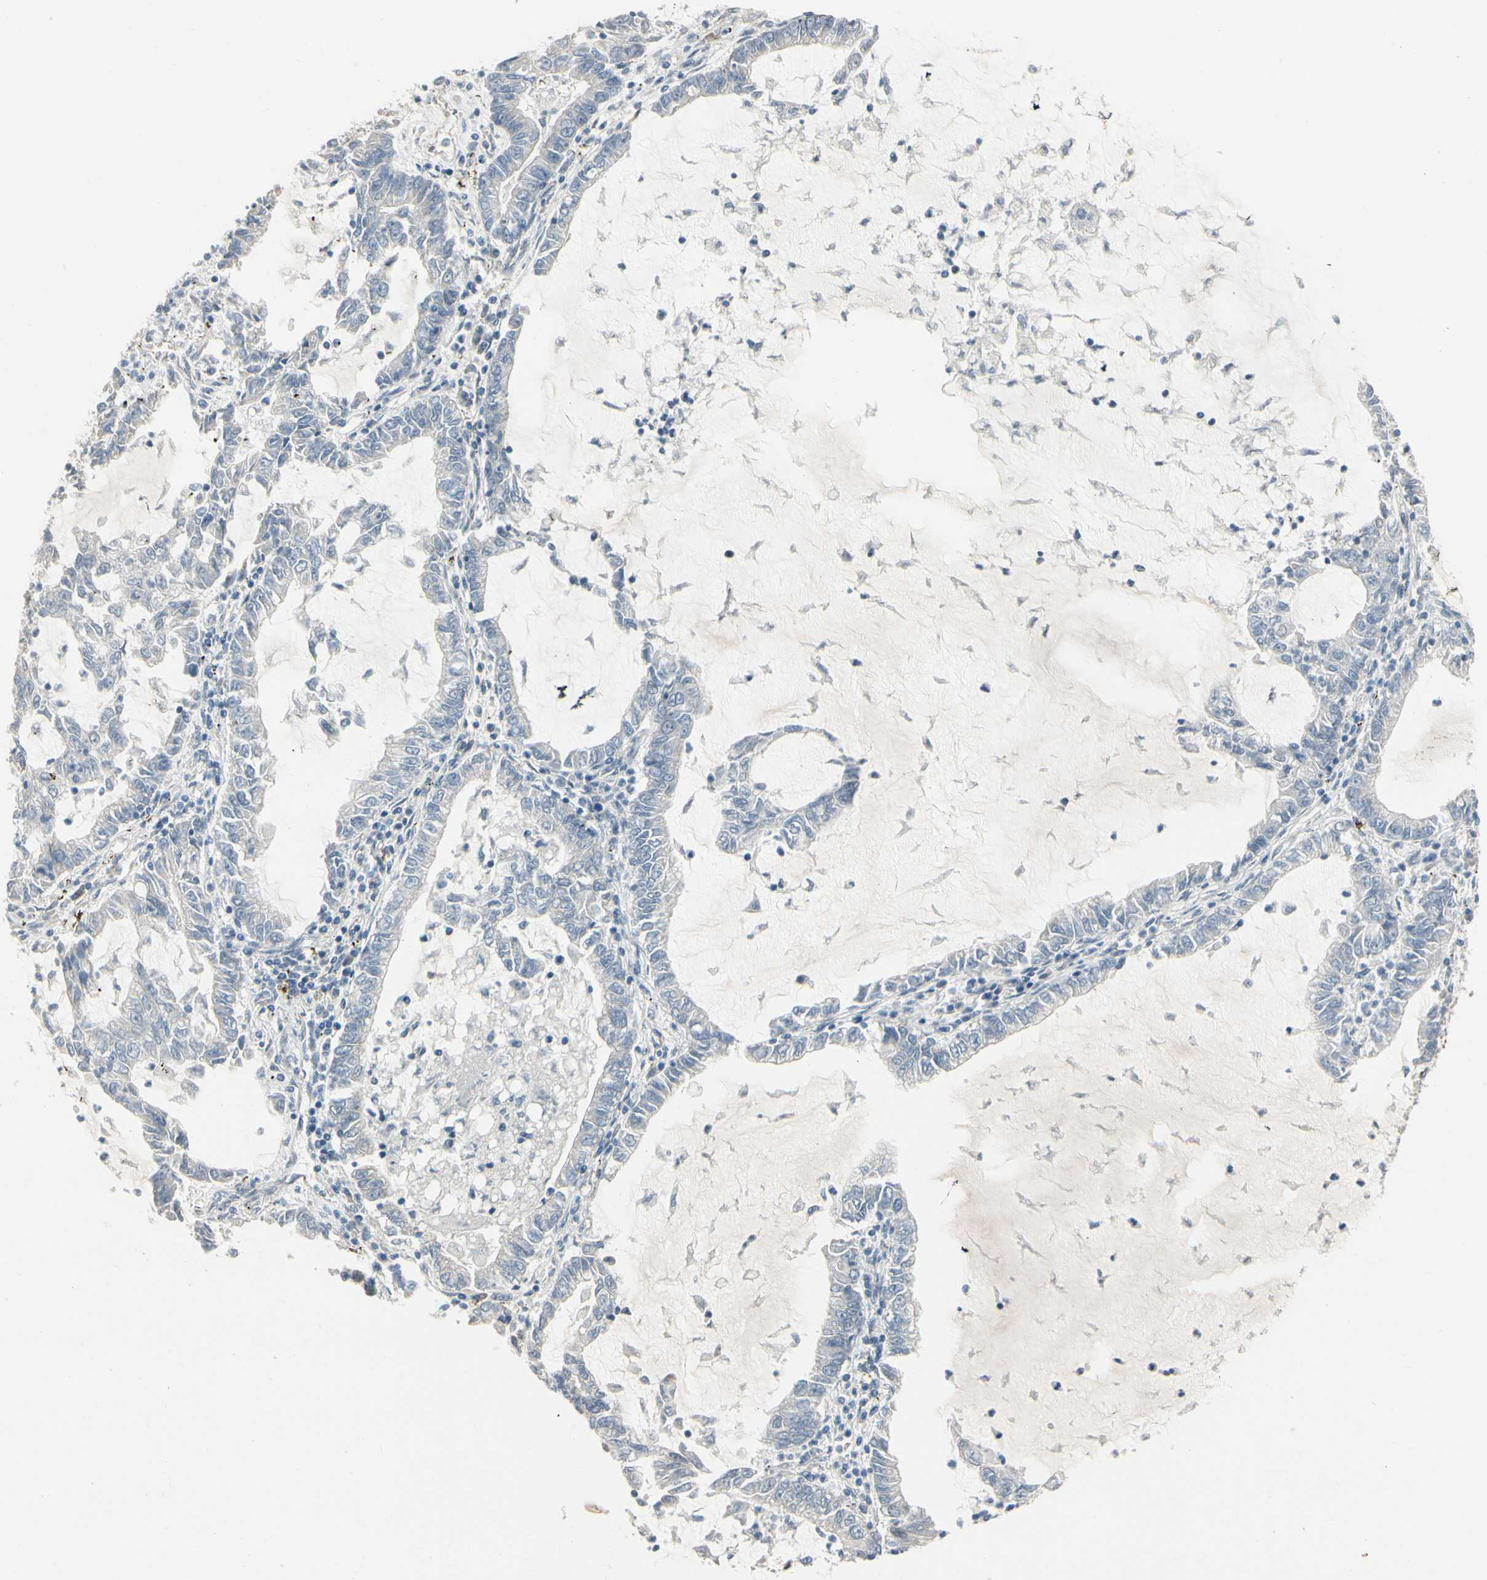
{"staining": {"intensity": "negative", "quantity": "none", "location": "none"}, "tissue": "lung cancer", "cell_type": "Tumor cells", "image_type": "cancer", "snomed": [{"axis": "morphology", "description": "Adenocarcinoma, NOS"}, {"axis": "topography", "description": "Lung"}], "caption": "DAB (3,3'-diaminobenzidine) immunohistochemical staining of human lung adenocarcinoma displays no significant positivity in tumor cells.", "gene": "SPINK4", "patient": {"sex": "female", "age": 51}}